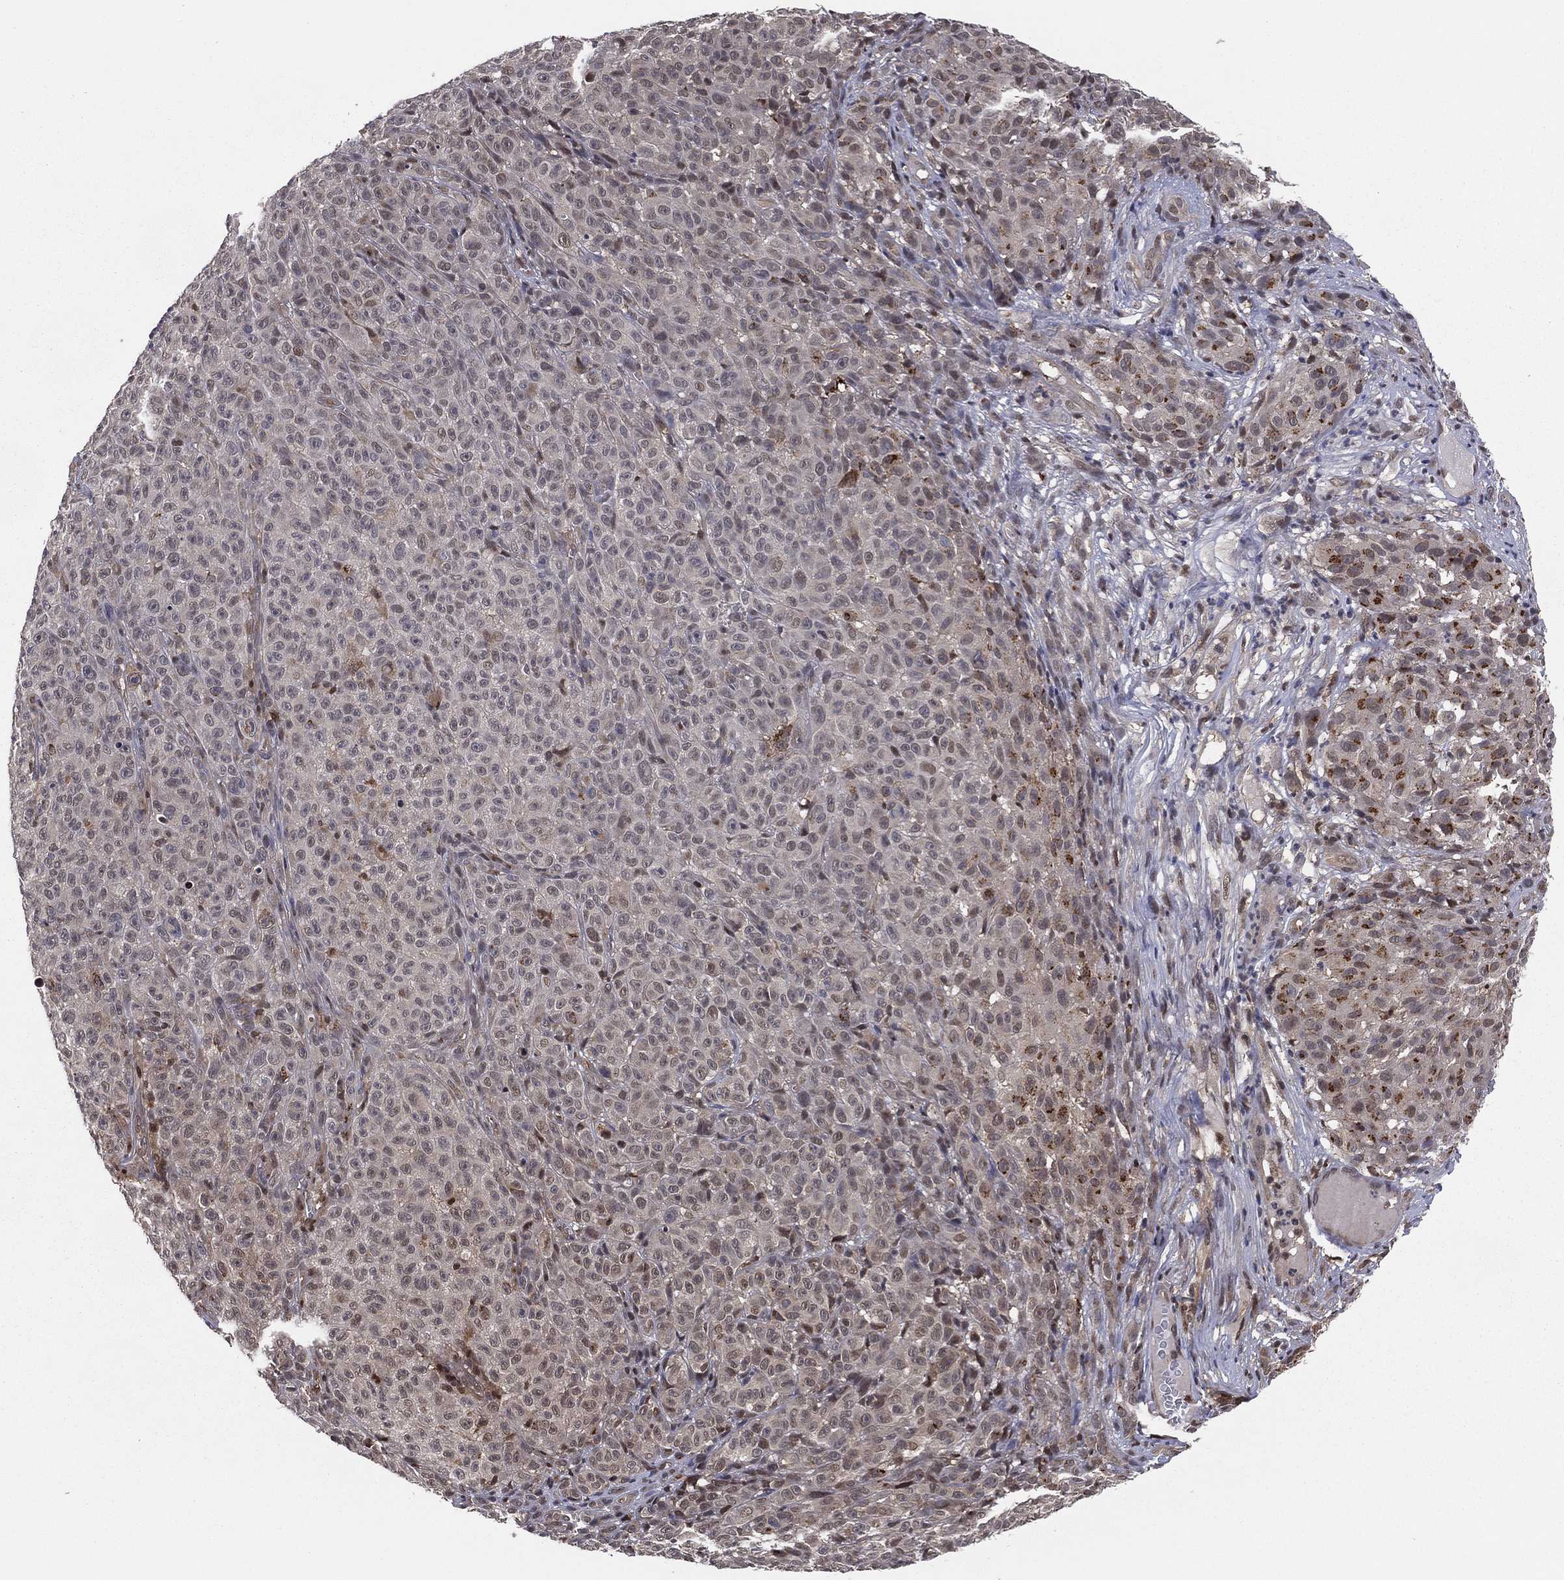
{"staining": {"intensity": "negative", "quantity": "none", "location": "none"}, "tissue": "melanoma", "cell_type": "Tumor cells", "image_type": "cancer", "snomed": [{"axis": "morphology", "description": "Malignant melanoma, NOS"}, {"axis": "topography", "description": "Skin"}], "caption": "An immunohistochemistry (IHC) photomicrograph of melanoma is shown. There is no staining in tumor cells of melanoma.", "gene": "ICOSLG", "patient": {"sex": "female", "age": 82}}